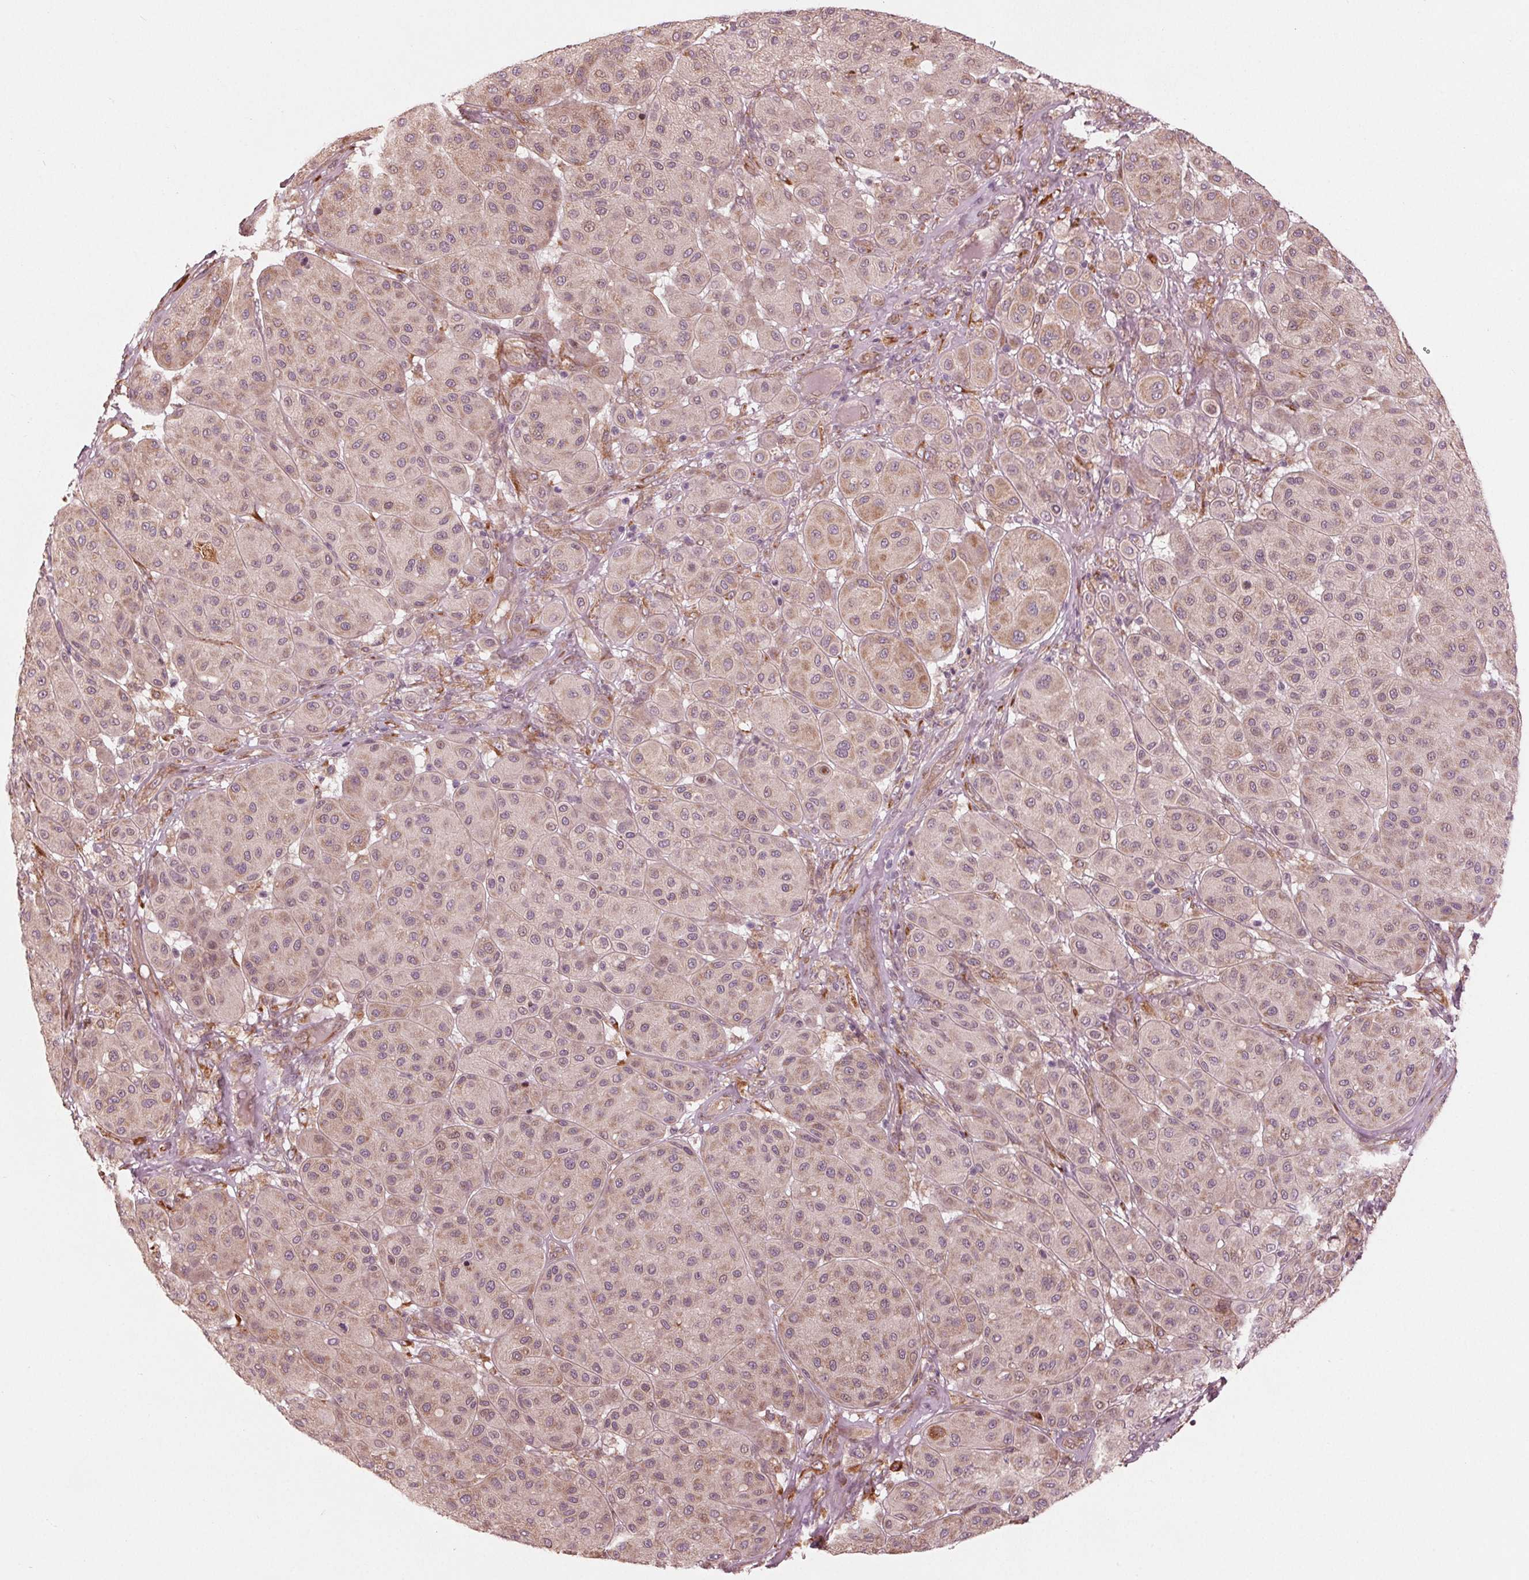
{"staining": {"intensity": "weak", "quantity": ">75%", "location": "cytoplasmic/membranous"}, "tissue": "melanoma", "cell_type": "Tumor cells", "image_type": "cancer", "snomed": [{"axis": "morphology", "description": "Malignant melanoma, Metastatic site"}, {"axis": "topography", "description": "Smooth muscle"}], "caption": "A histopathology image of melanoma stained for a protein displays weak cytoplasmic/membranous brown staining in tumor cells. (Stains: DAB in brown, nuclei in blue, Microscopy: brightfield microscopy at high magnification).", "gene": "CMIP", "patient": {"sex": "male", "age": 41}}